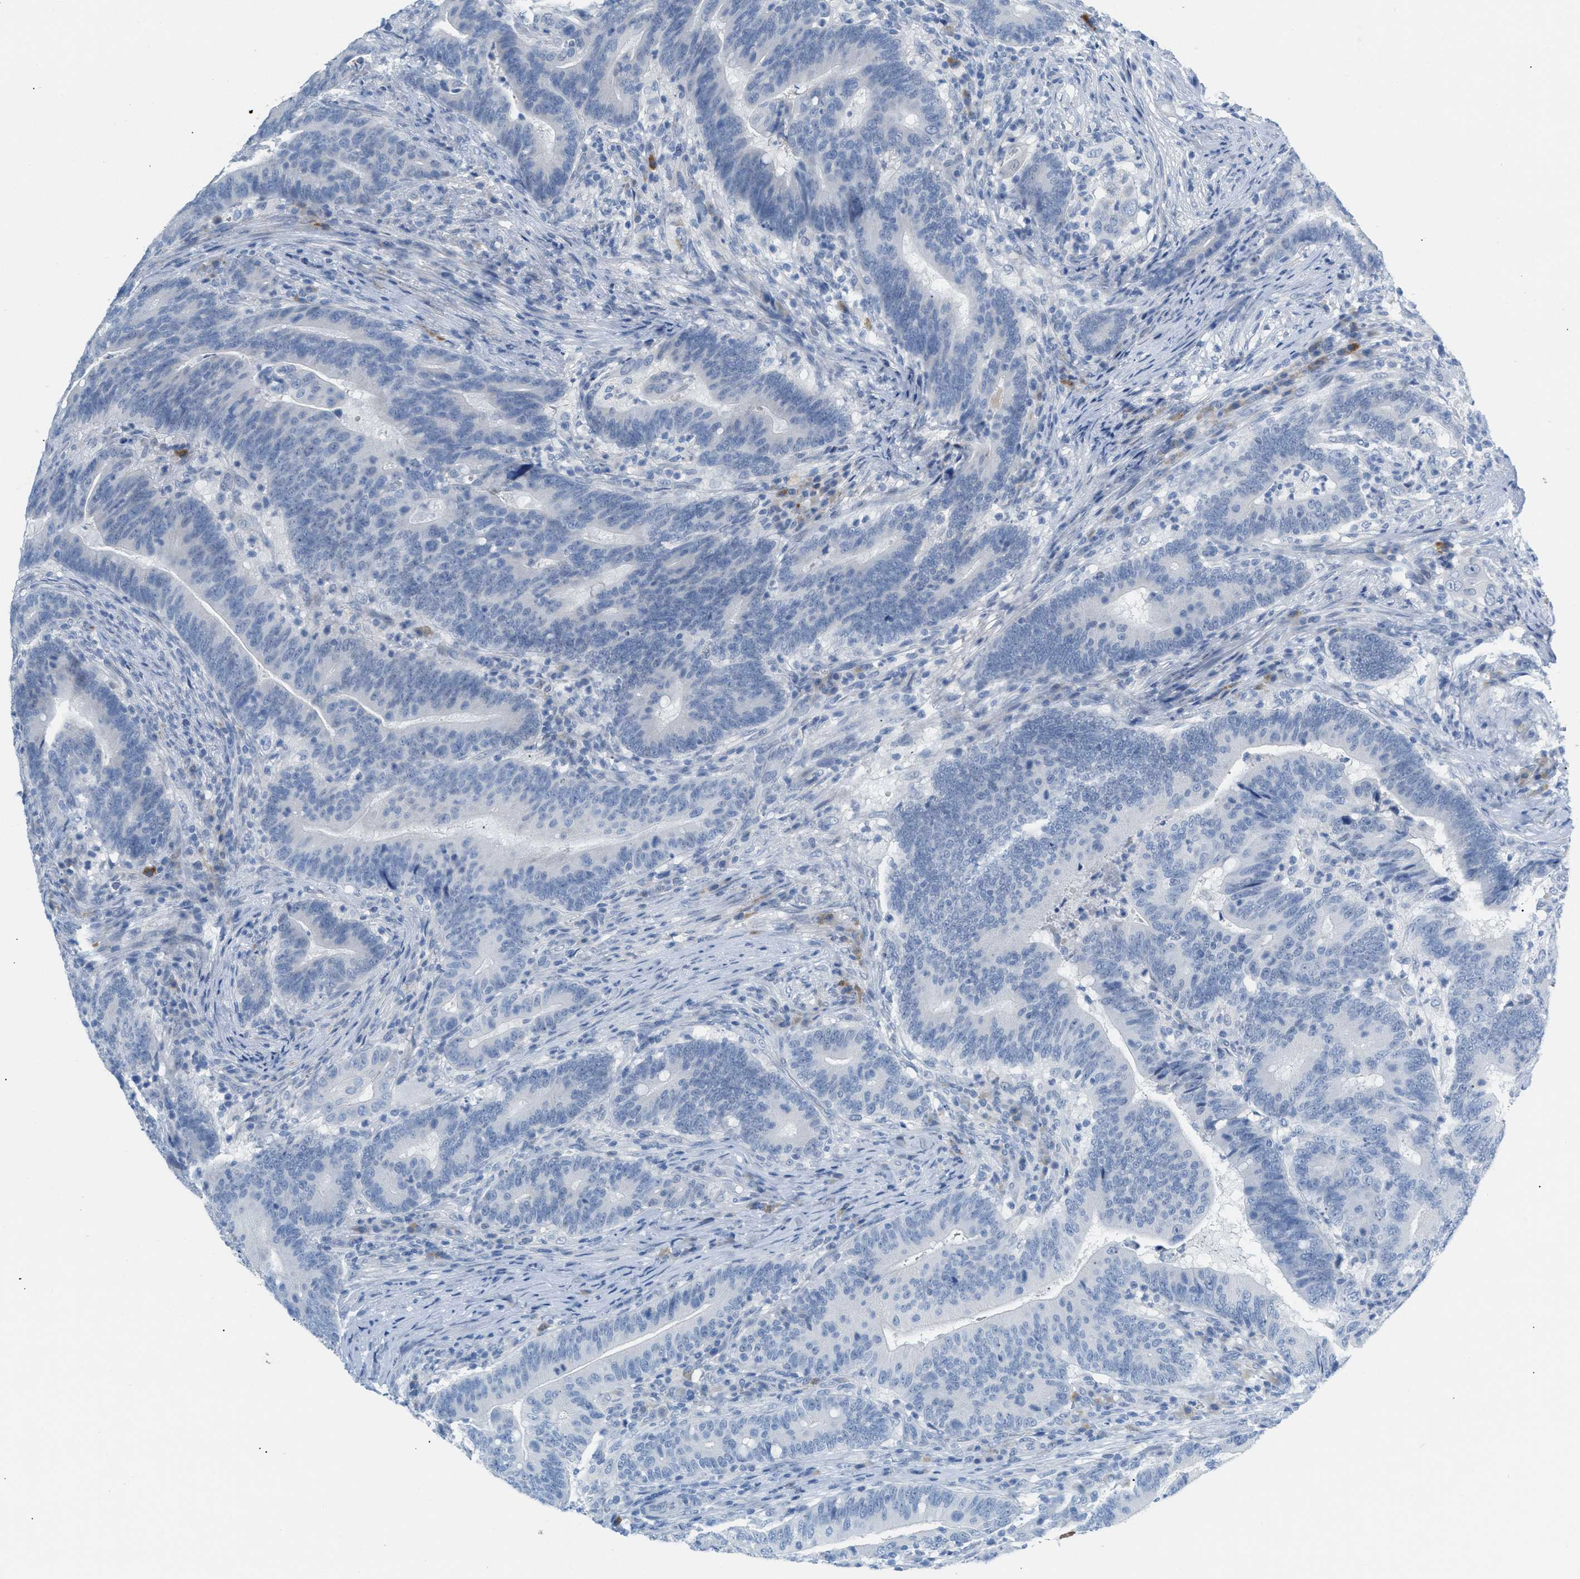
{"staining": {"intensity": "negative", "quantity": "none", "location": "none"}, "tissue": "colorectal cancer", "cell_type": "Tumor cells", "image_type": "cancer", "snomed": [{"axis": "morphology", "description": "Normal tissue, NOS"}, {"axis": "morphology", "description": "Adenocarcinoma, NOS"}, {"axis": "topography", "description": "Colon"}], "caption": "There is no significant expression in tumor cells of colorectal cancer.", "gene": "HSF2", "patient": {"sex": "female", "age": 66}}